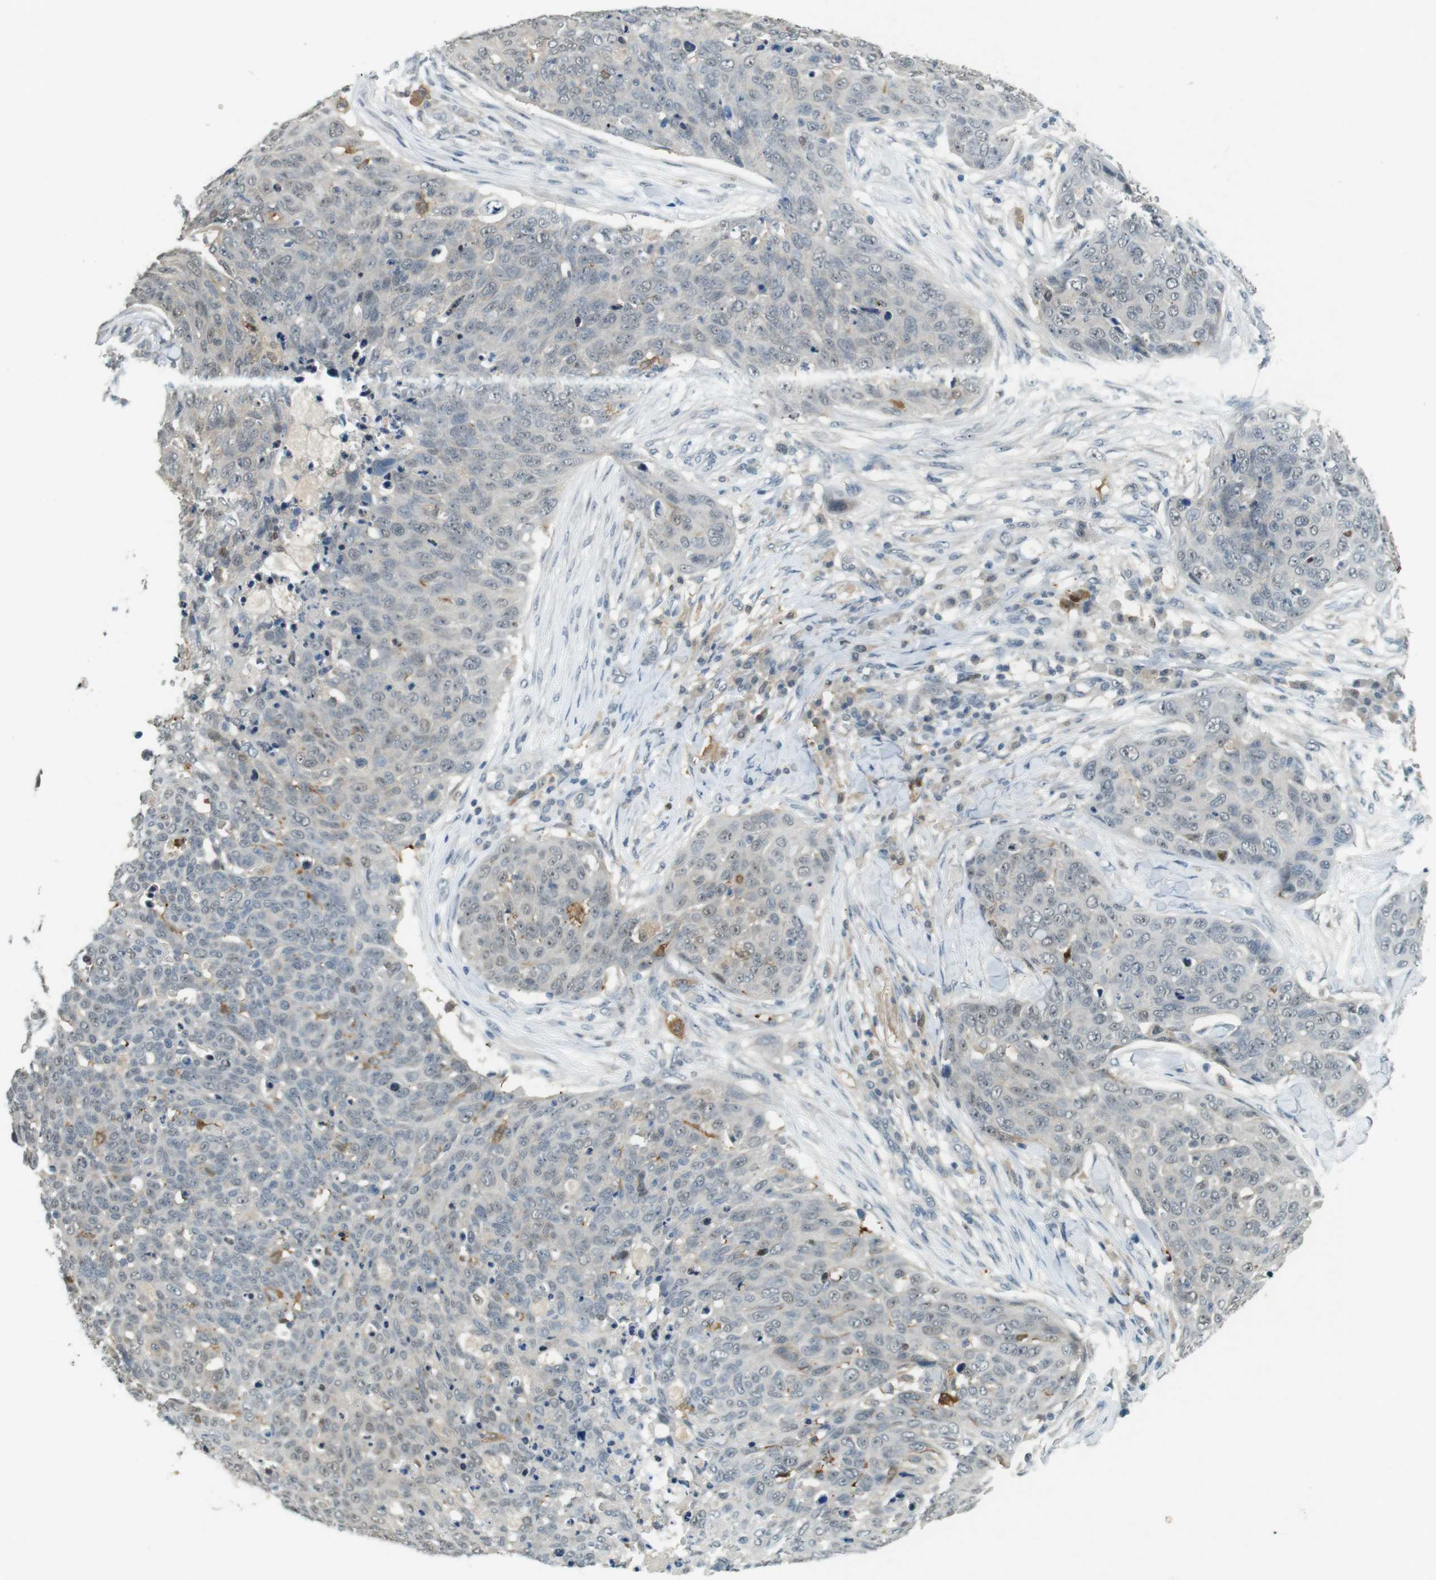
{"staining": {"intensity": "negative", "quantity": "none", "location": "none"}, "tissue": "skin cancer", "cell_type": "Tumor cells", "image_type": "cancer", "snomed": [{"axis": "morphology", "description": "Squamous cell carcinoma in situ, NOS"}, {"axis": "morphology", "description": "Squamous cell carcinoma, NOS"}, {"axis": "topography", "description": "Skin"}], "caption": "Immunohistochemistry of human skin squamous cell carcinoma in situ reveals no positivity in tumor cells.", "gene": "CDK14", "patient": {"sex": "male", "age": 93}}